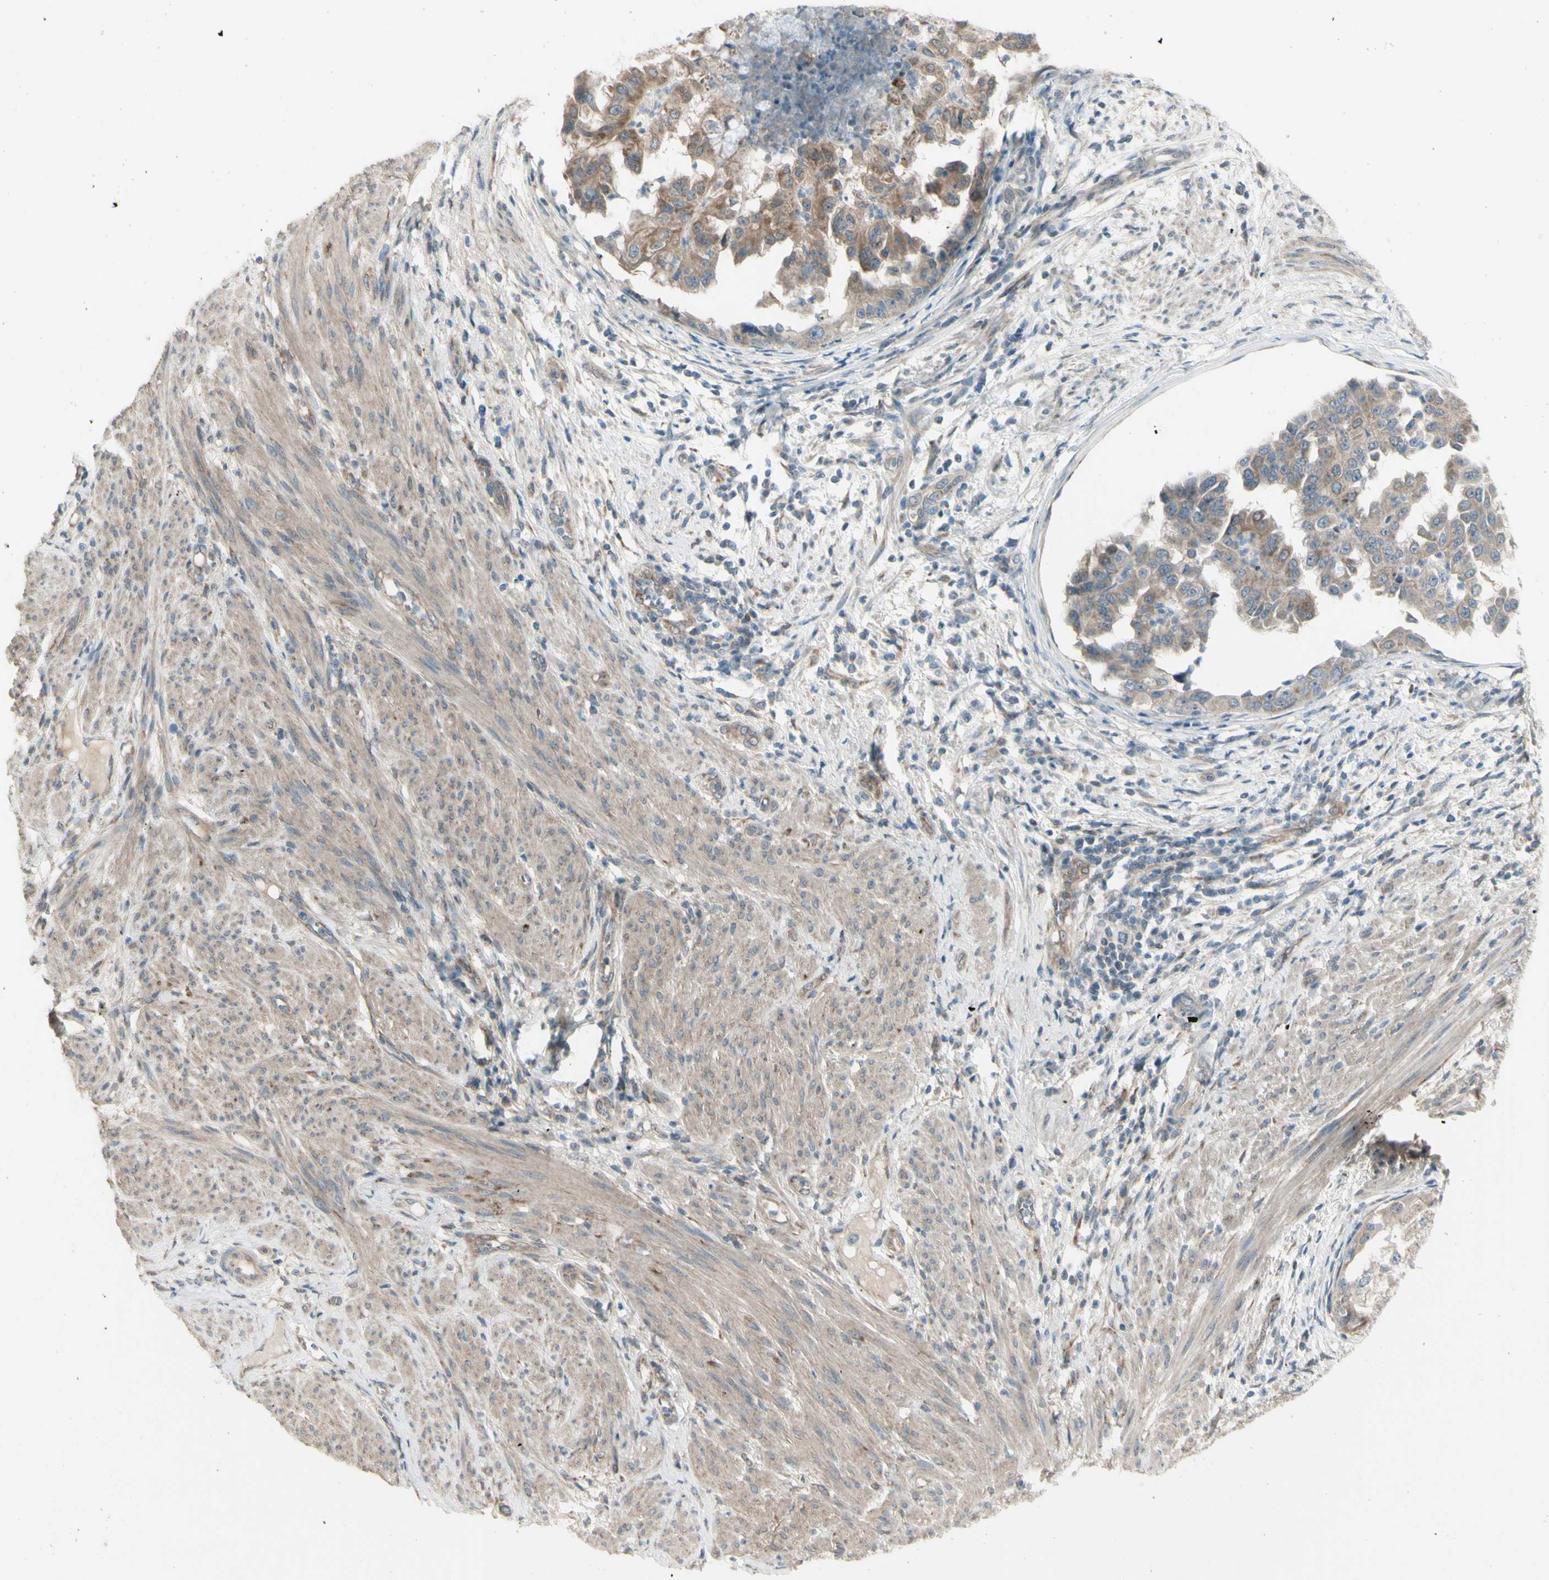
{"staining": {"intensity": "weak", "quantity": "25%-75%", "location": "cytoplasmic/membranous"}, "tissue": "endometrial cancer", "cell_type": "Tumor cells", "image_type": "cancer", "snomed": [{"axis": "morphology", "description": "Adenocarcinoma, NOS"}, {"axis": "topography", "description": "Endometrium"}], "caption": "Human endometrial cancer (adenocarcinoma) stained for a protein (brown) reveals weak cytoplasmic/membranous positive expression in approximately 25%-75% of tumor cells.", "gene": "NAXD", "patient": {"sex": "female", "age": 85}}